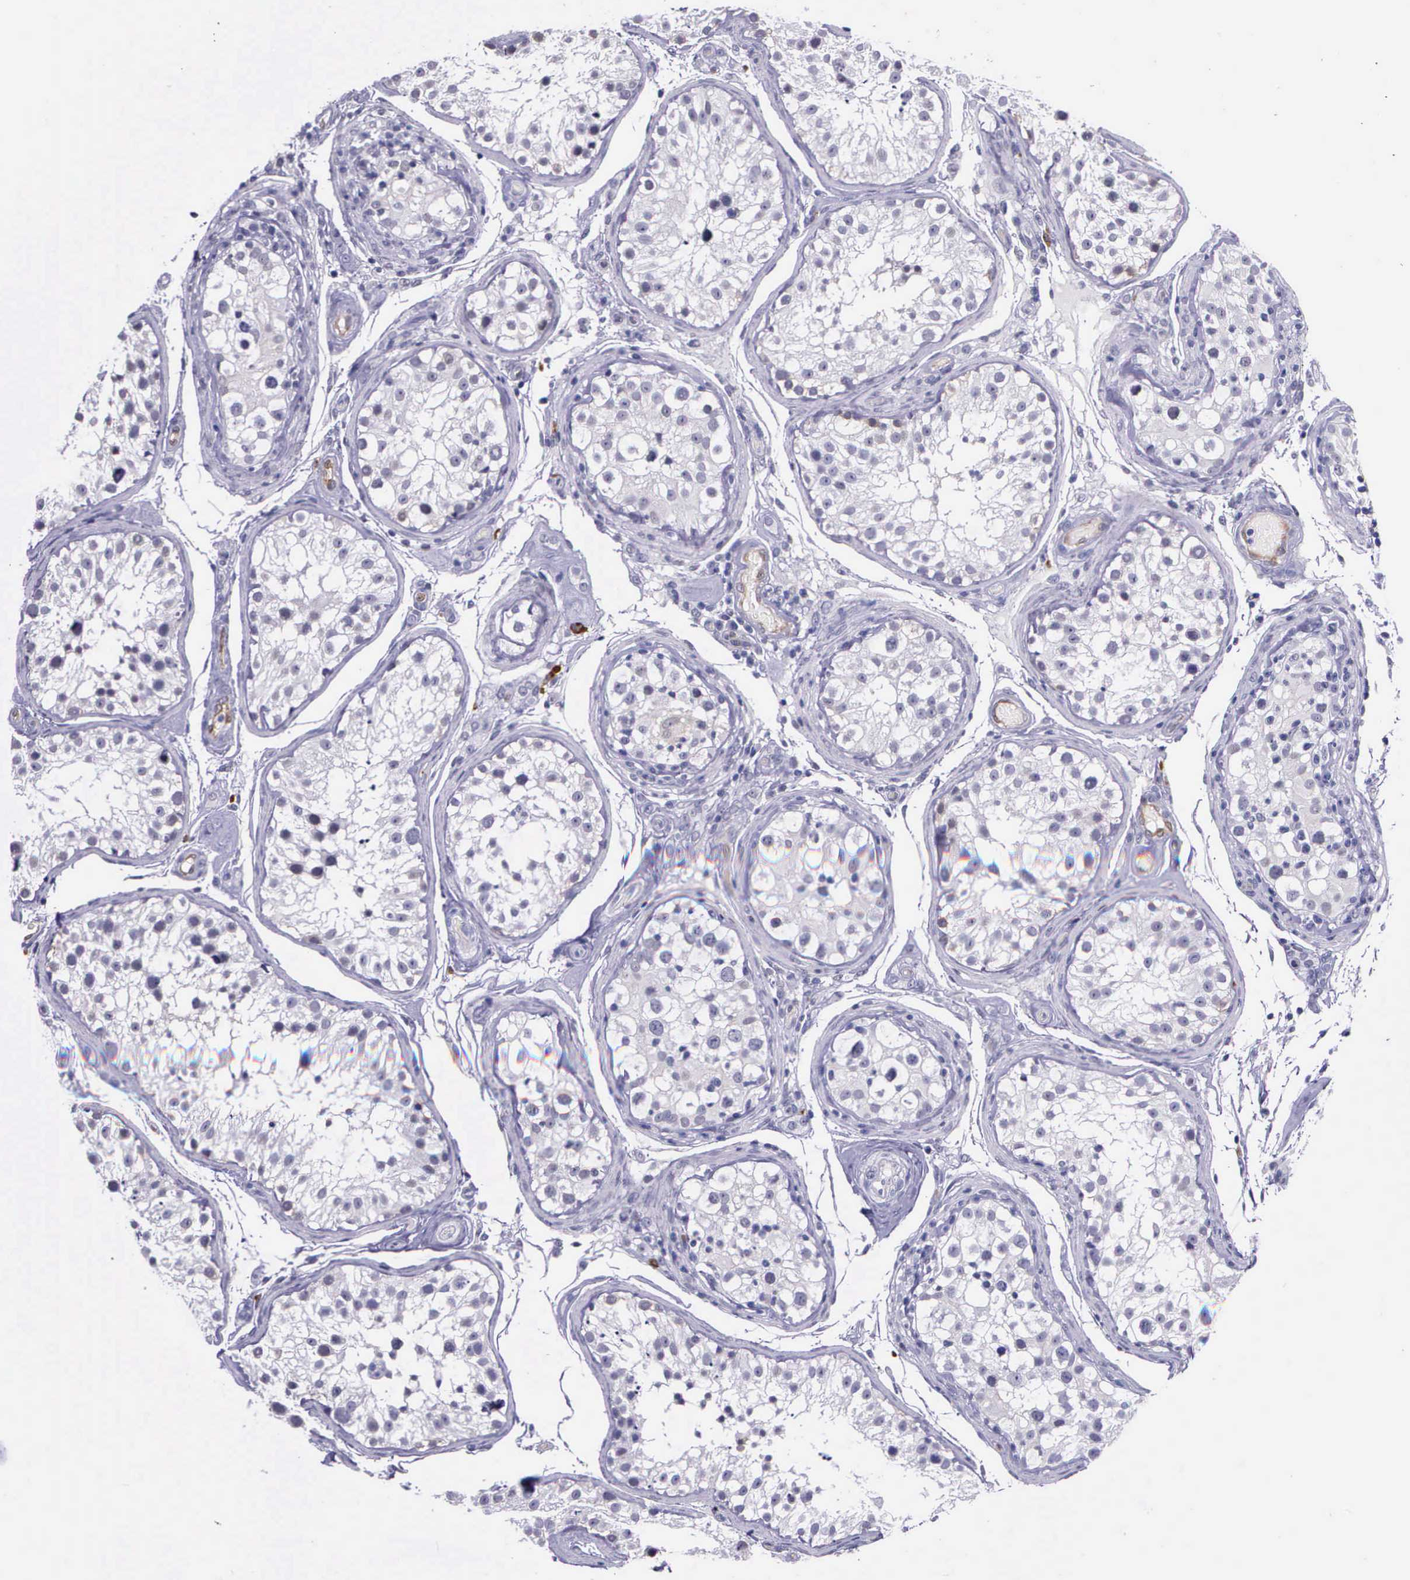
{"staining": {"intensity": "negative", "quantity": "none", "location": "none"}, "tissue": "testis", "cell_type": "Cells in seminiferous ducts", "image_type": "normal", "snomed": [{"axis": "morphology", "description": "Normal tissue, NOS"}, {"axis": "topography", "description": "Testis"}], "caption": "High power microscopy image of an immunohistochemistry image of unremarkable testis, revealing no significant expression in cells in seminiferous ducts. (Stains: DAB immunohistochemistry with hematoxylin counter stain, Microscopy: brightfield microscopy at high magnification).", "gene": "AHNAK2", "patient": {"sex": "male", "age": 24}}